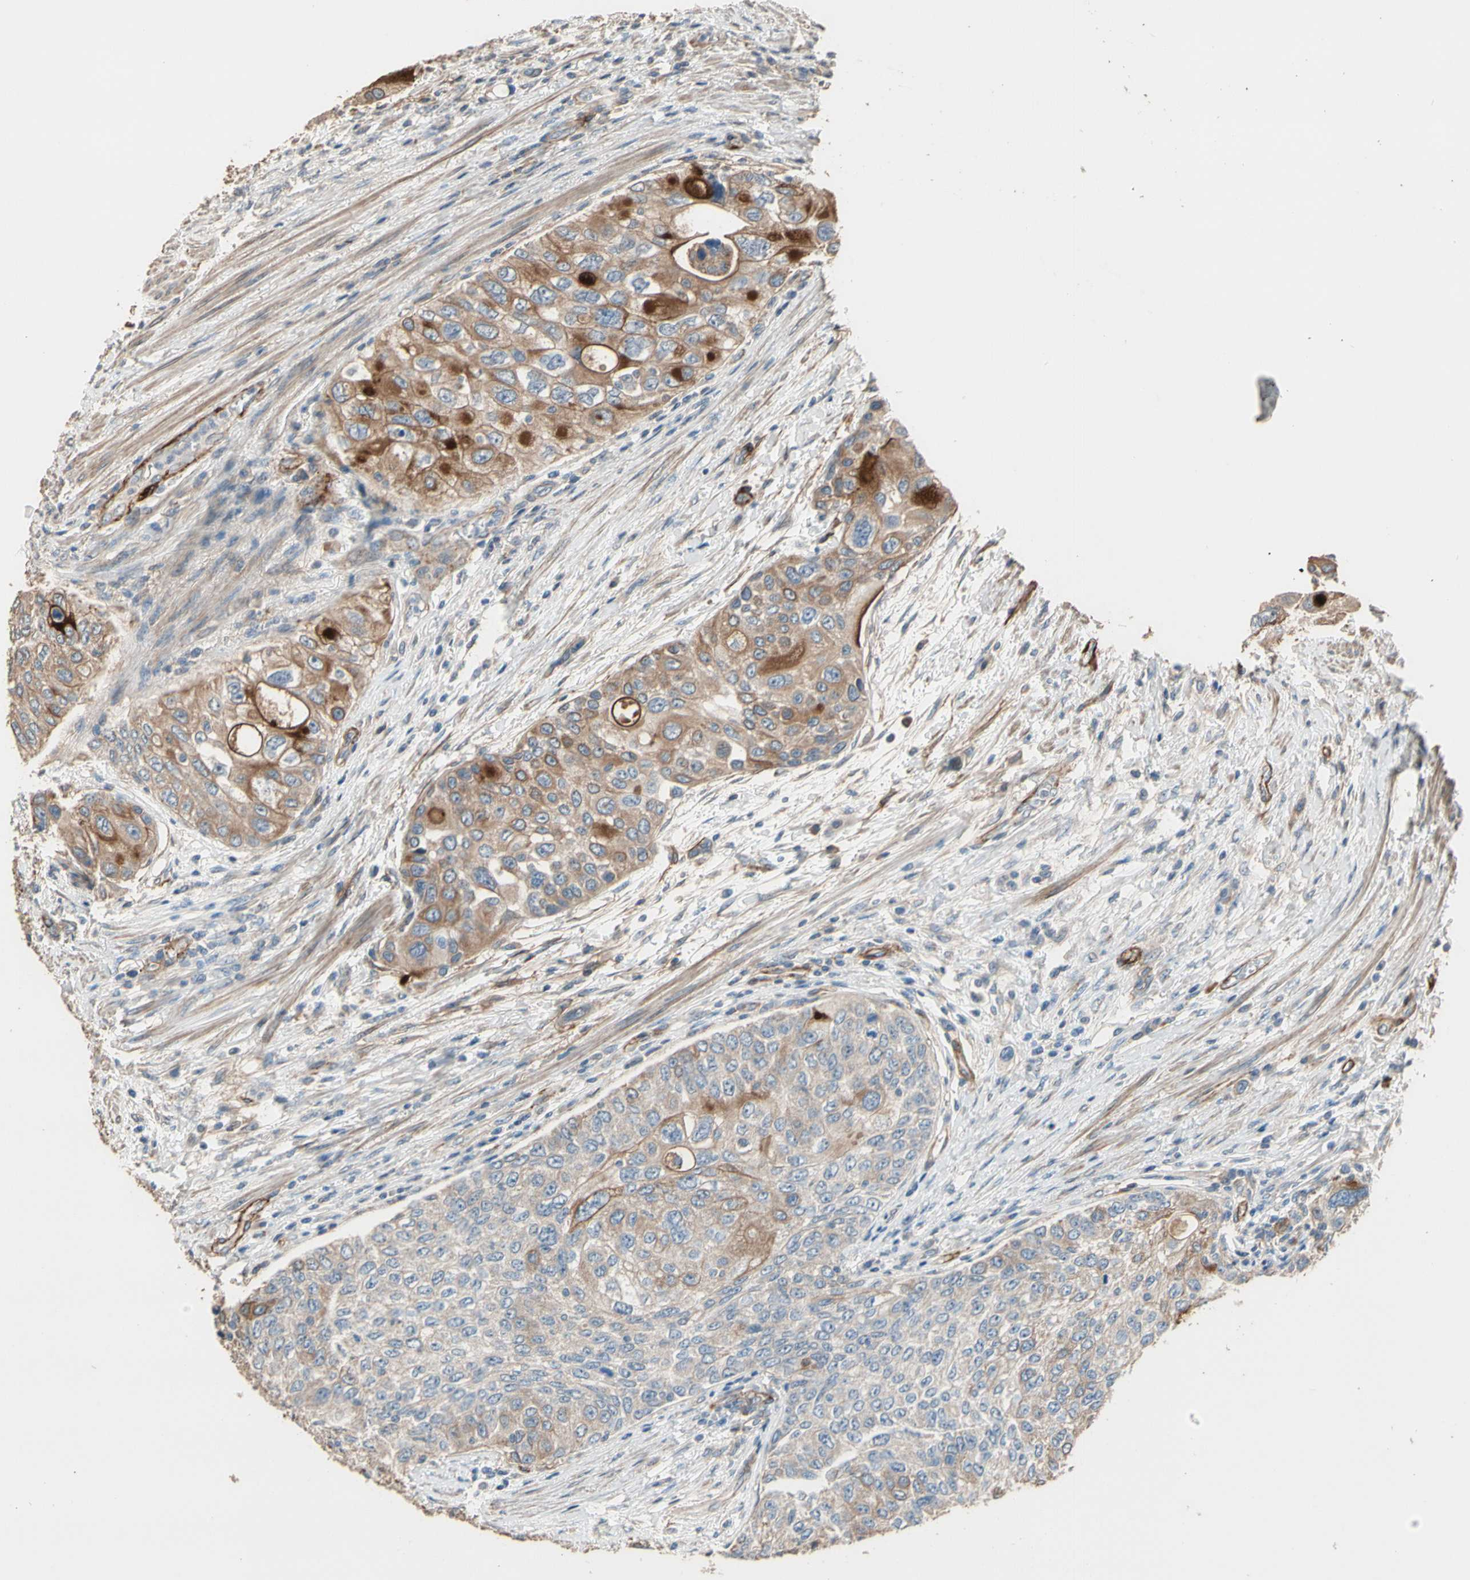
{"staining": {"intensity": "moderate", "quantity": ">75%", "location": "cytoplasmic/membranous"}, "tissue": "urothelial cancer", "cell_type": "Tumor cells", "image_type": "cancer", "snomed": [{"axis": "morphology", "description": "Urothelial carcinoma, High grade"}, {"axis": "topography", "description": "Urinary bladder"}], "caption": "Protein staining demonstrates moderate cytoplasmic/membranous staining in about >75% of tumor cells in urothelial cancer. (Brightfield microscopy of DAB IHC at high magnification).", "gene": "SUSD2", "patient": {"sex": "female", "age": 56}}